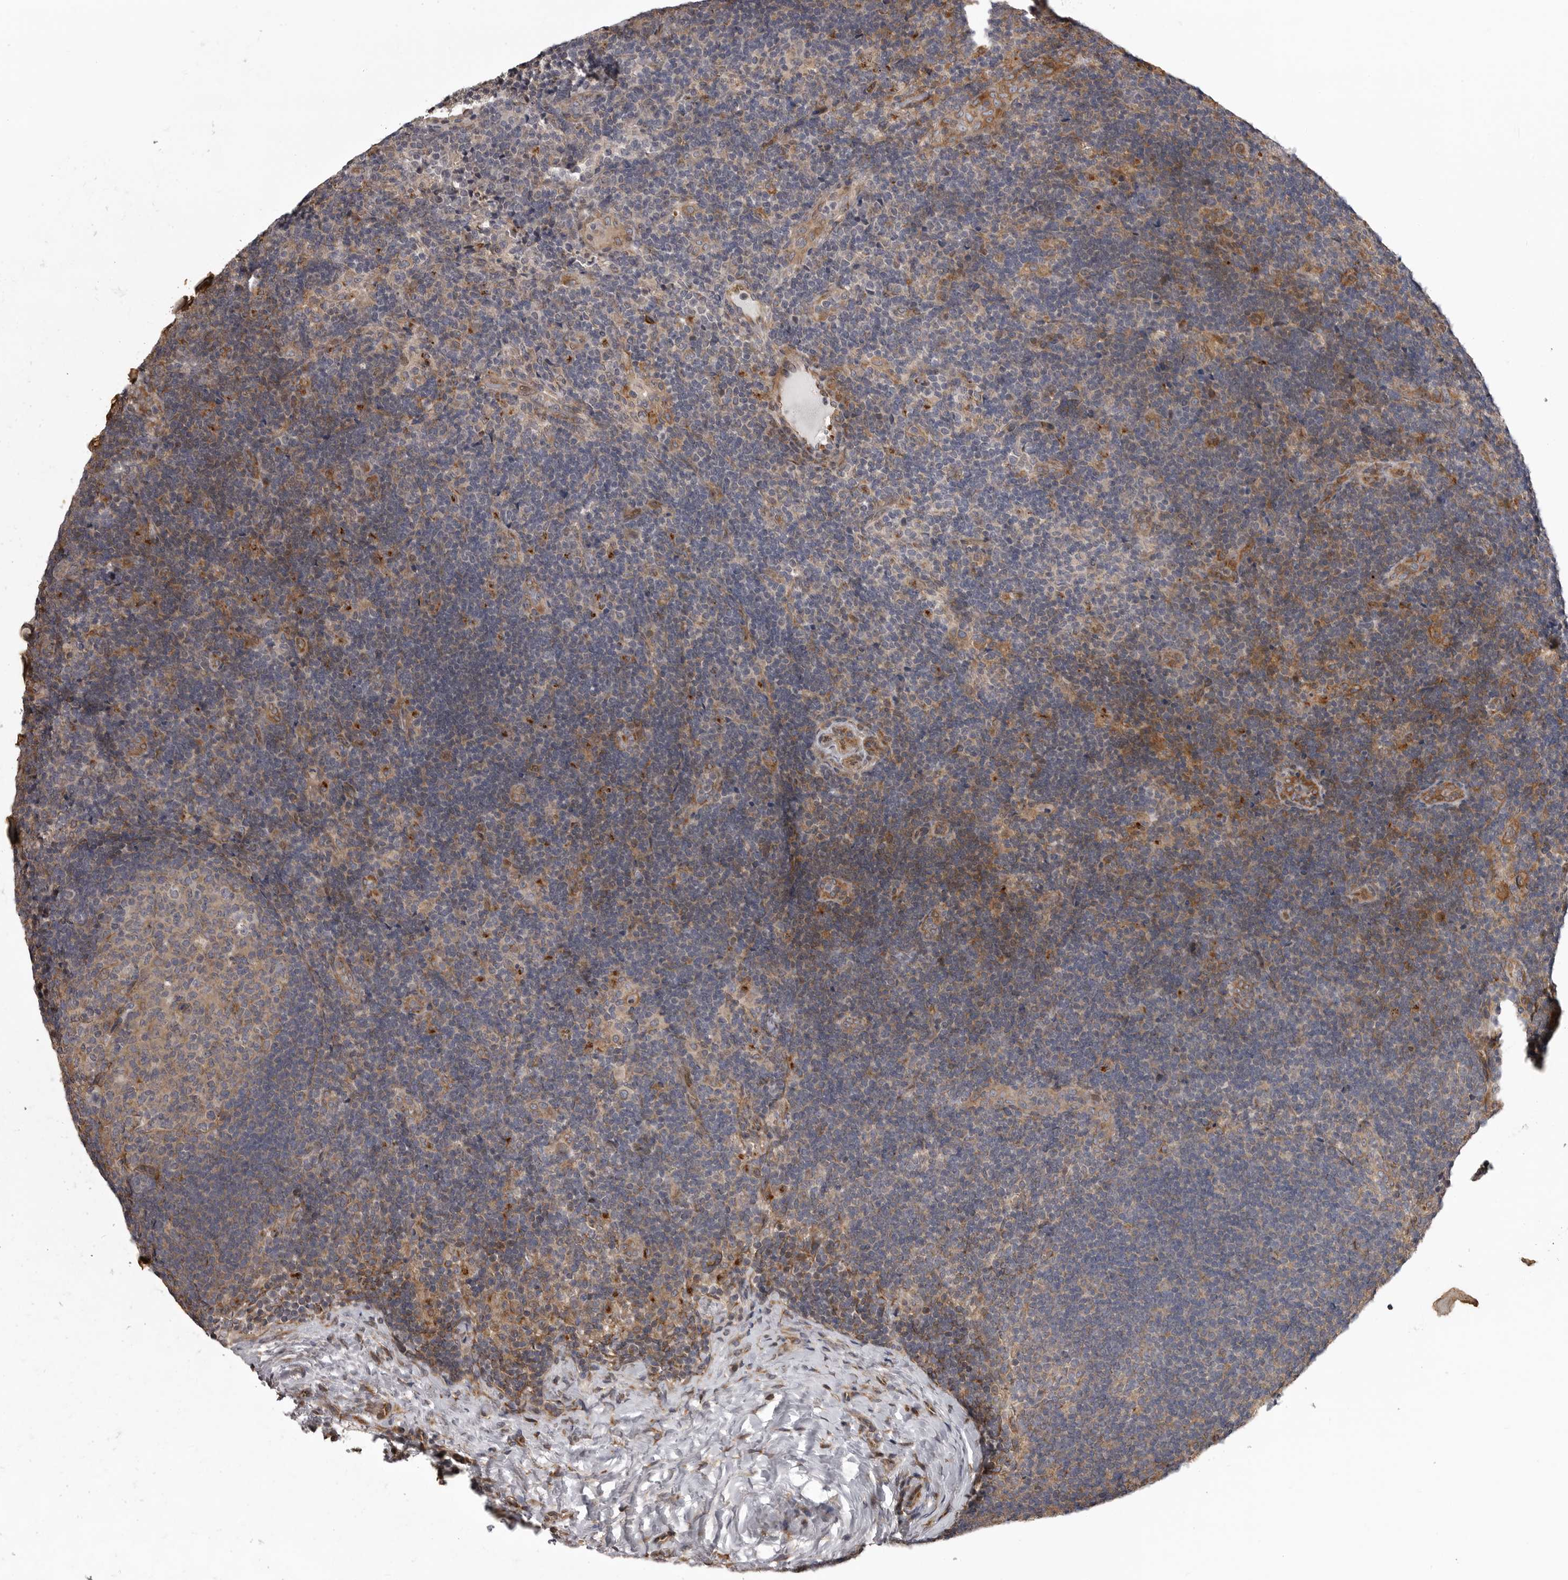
{"staining": {"intensity": "weak", "quantity": ">75%", "location": "cytoplasmic/membranous"}, "tissue": "lymph node", "cell_type": "Germinal center cells", "image_type": "normal", "snomed": [{"axis": "morphology", "description": "Normal tissue, NOS"}, {"axis": "topography", "description": "Lymph node"}], "caption": "High-magnification brightfield microscopy of benign lymph node stained with DAB (3,3'-diaminobenzidine) (brown) and counterstained with hematoxylin (blue). germinal center cells exhibit weak cytoplasmic/membranous expression is present in about>75% of cells. The protein of interest is shown in brown color, while the nuclei are stained blue.", "gene": "ZNRF1", "patient": {"sex": "female", "age": 22}}